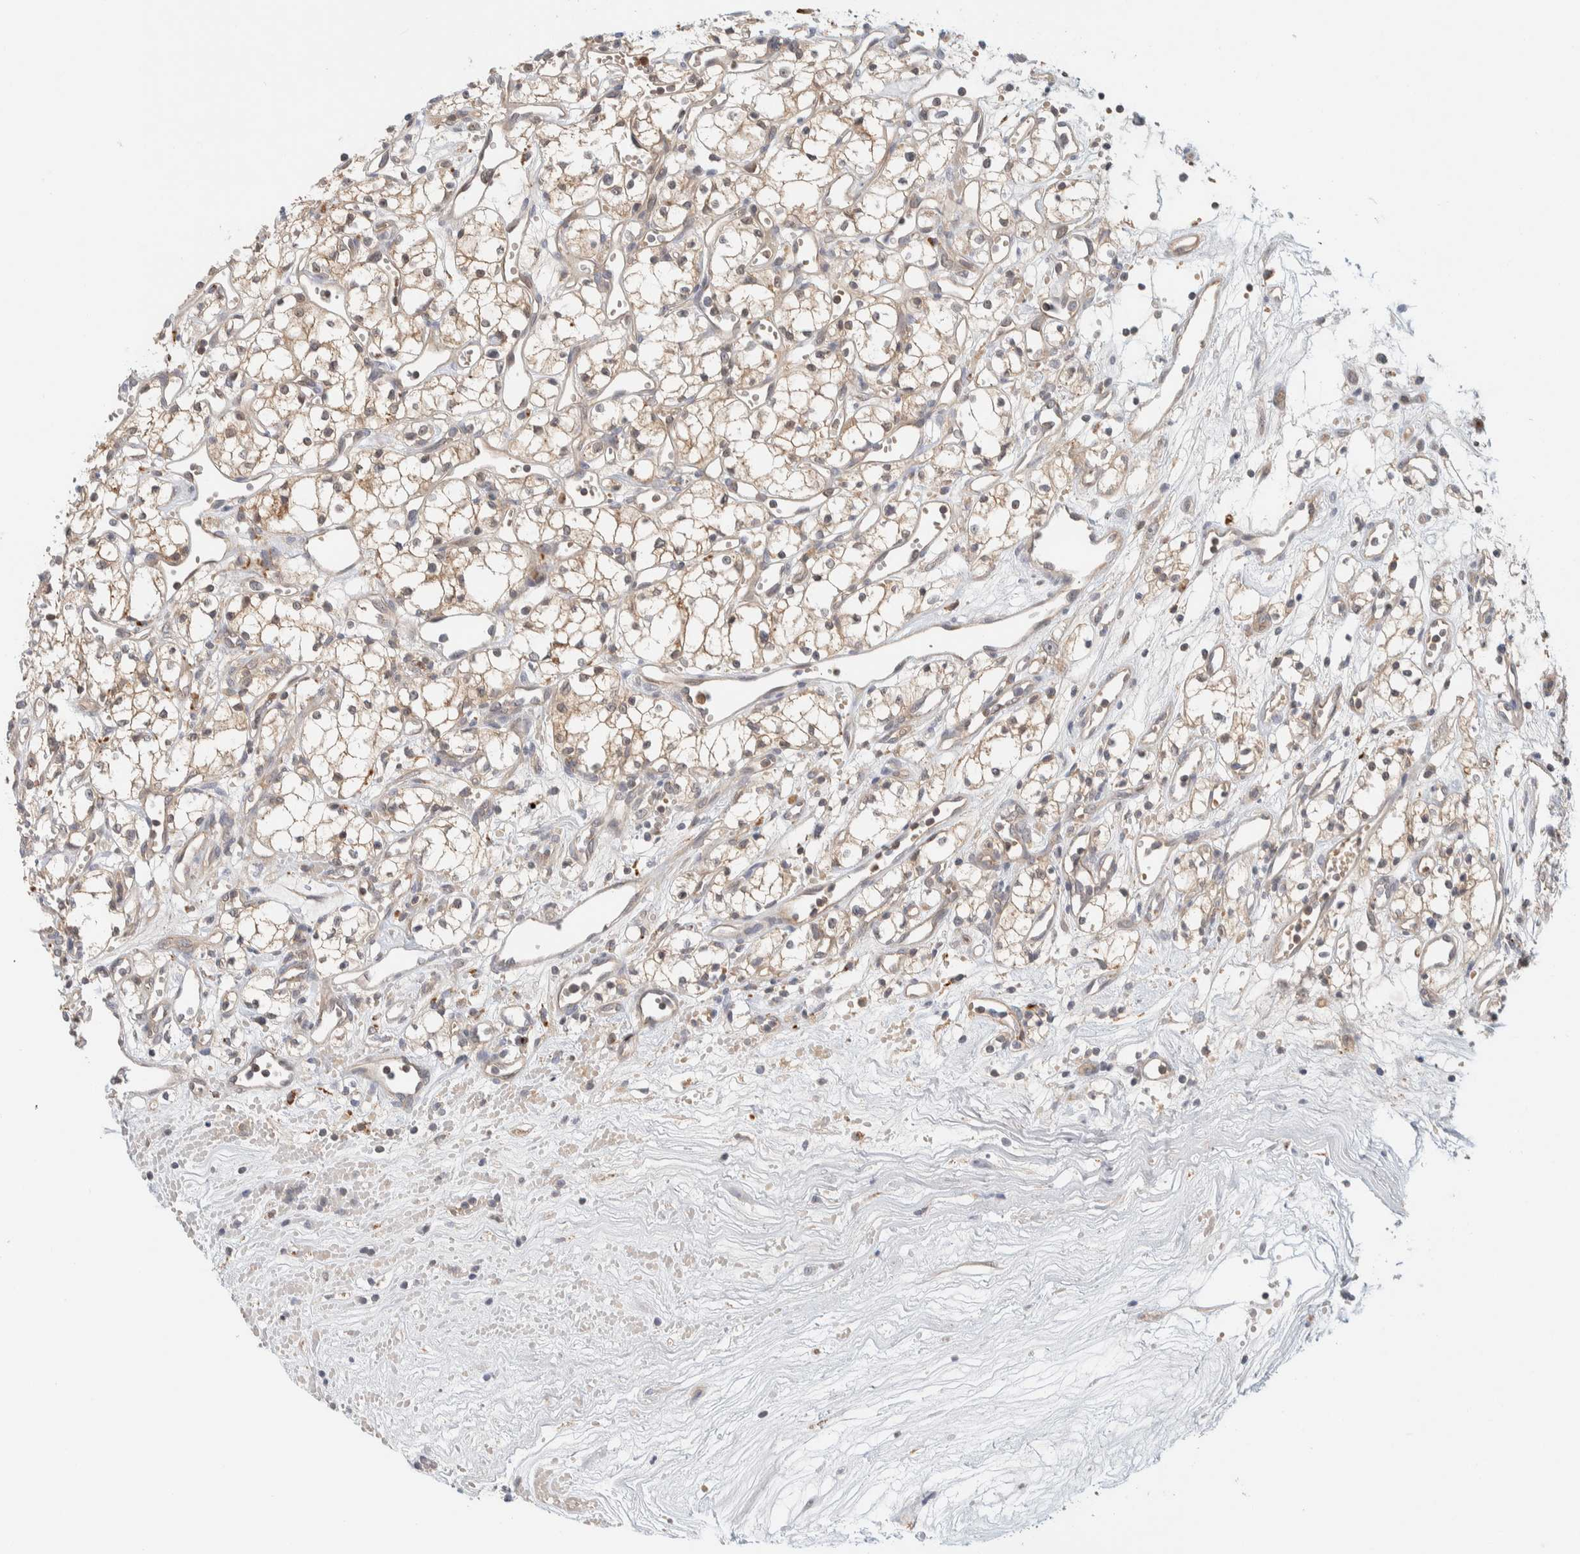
{"staining": {"intensity": "weak", "quantity": ">75%", "location": "cytoplasmic/membranous"}, "tissue": "renal cancer", "cell_type": "Tumor cells", "image_type": "cancer", "snomed": [{"axis": "morphology", "description": "Adenocarcinoma, NOS"}, {"axis": "topography", "description": "Kidney"}], "caption": "Protein analysis of renal cancer (adenocarcinoma) tissue reveals weak cytoplasmic/membranous expression in about >75% of tumor cells.", "gene": "GCLM", "patient": {"sex": "male", "age": 59}}